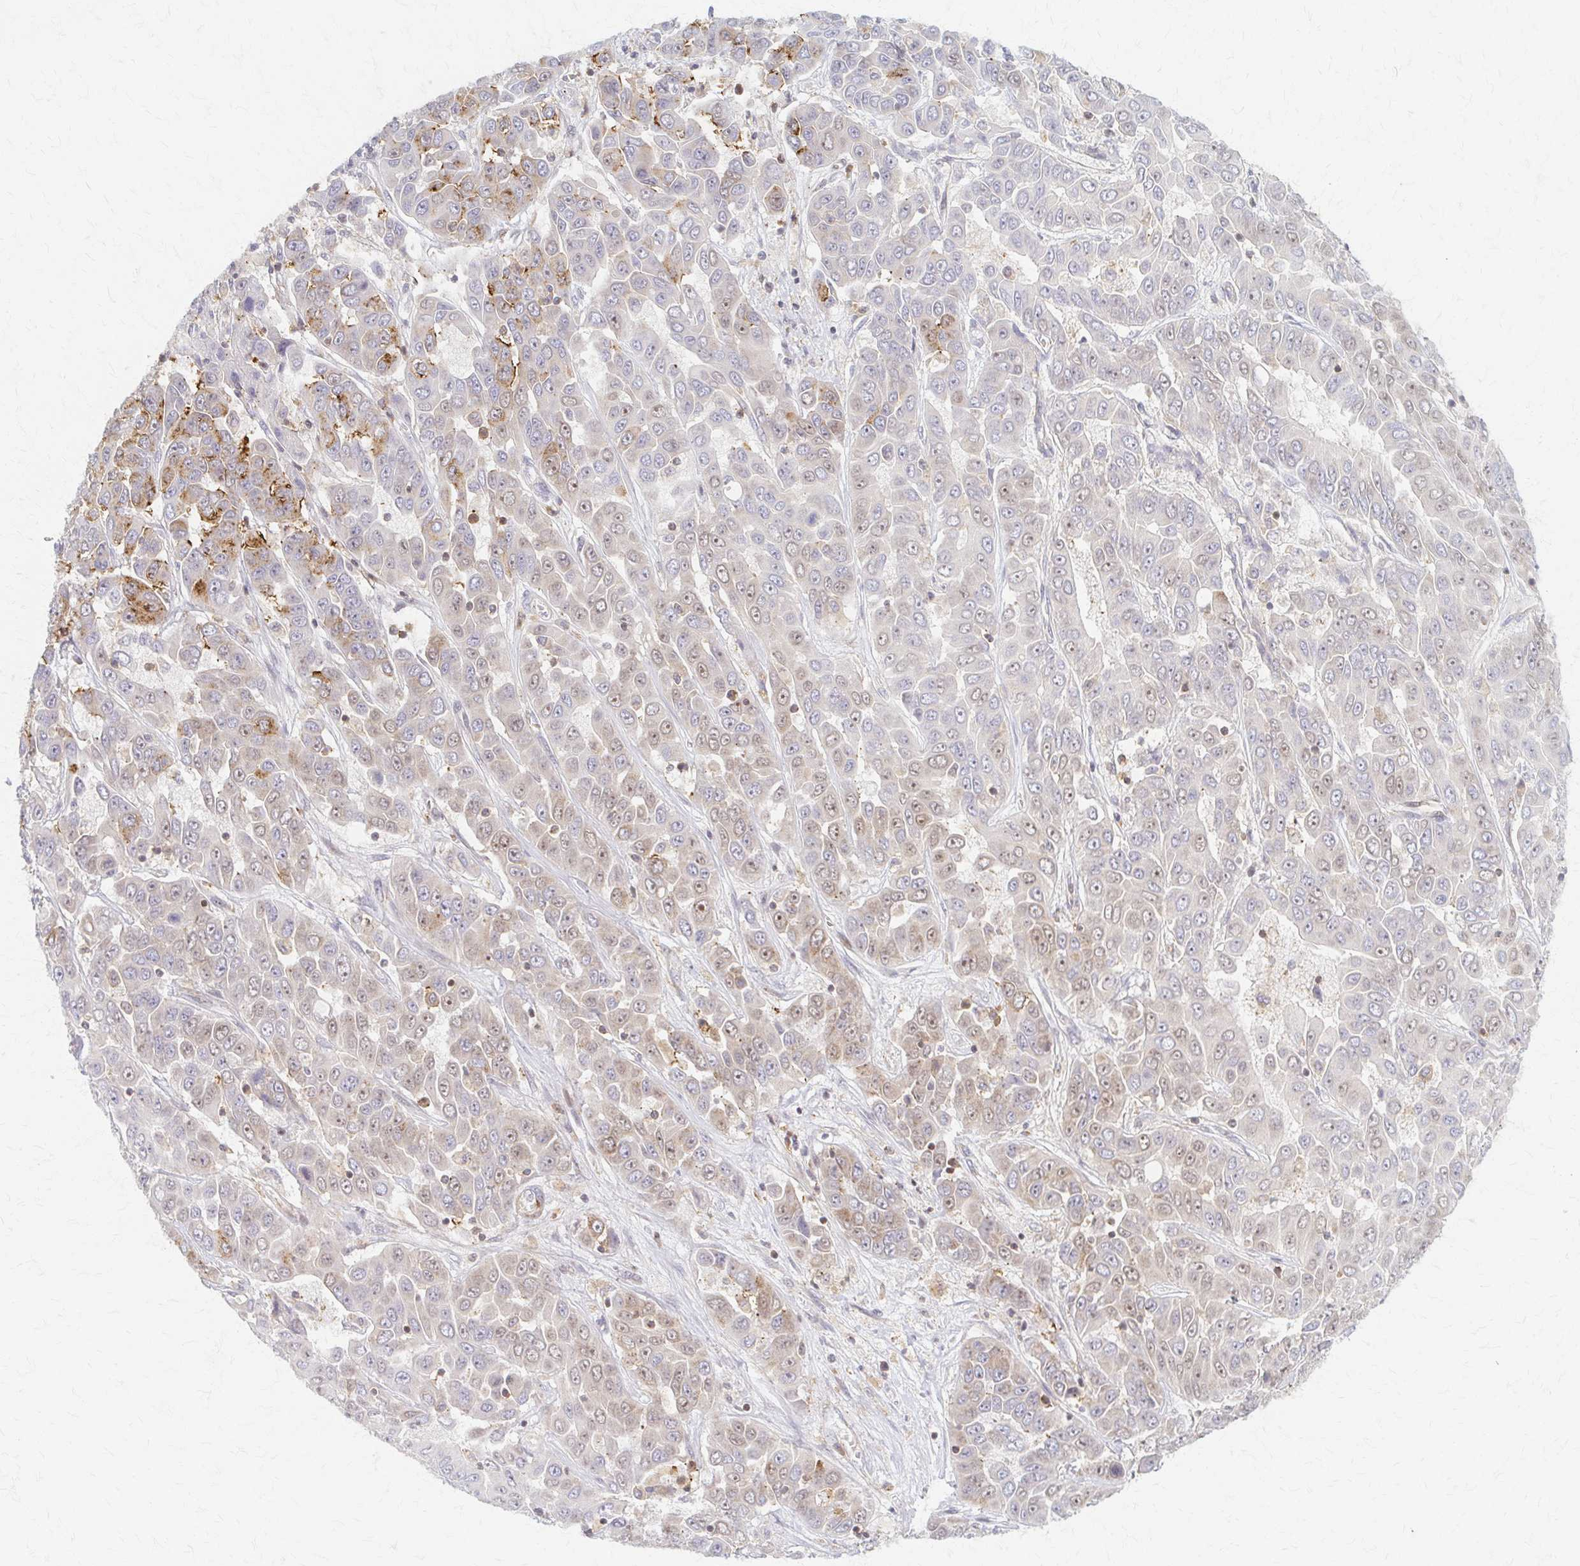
{"staining": {"intensity": "moderate", "quantity": "<25%", "location": "cytoplasmic/membranous"}, "tissue": "liver cancer", "cell_type": "Tumor cells", "image_type": "cancer", "snomed": [{"axis": "morphology", "description": "Cholangiocarcinoma"}, {"axis": "topography", "description": "Liver"}], "caption": "Brown immunohistochemical staining in cholangiocarcinoma (liver) shows moderate cytoplasmic/membranous positivity in approximately <25% of tumor cells.", "gene": "ARHGAP35", "patient": {"sex": "female", "age": 52}}